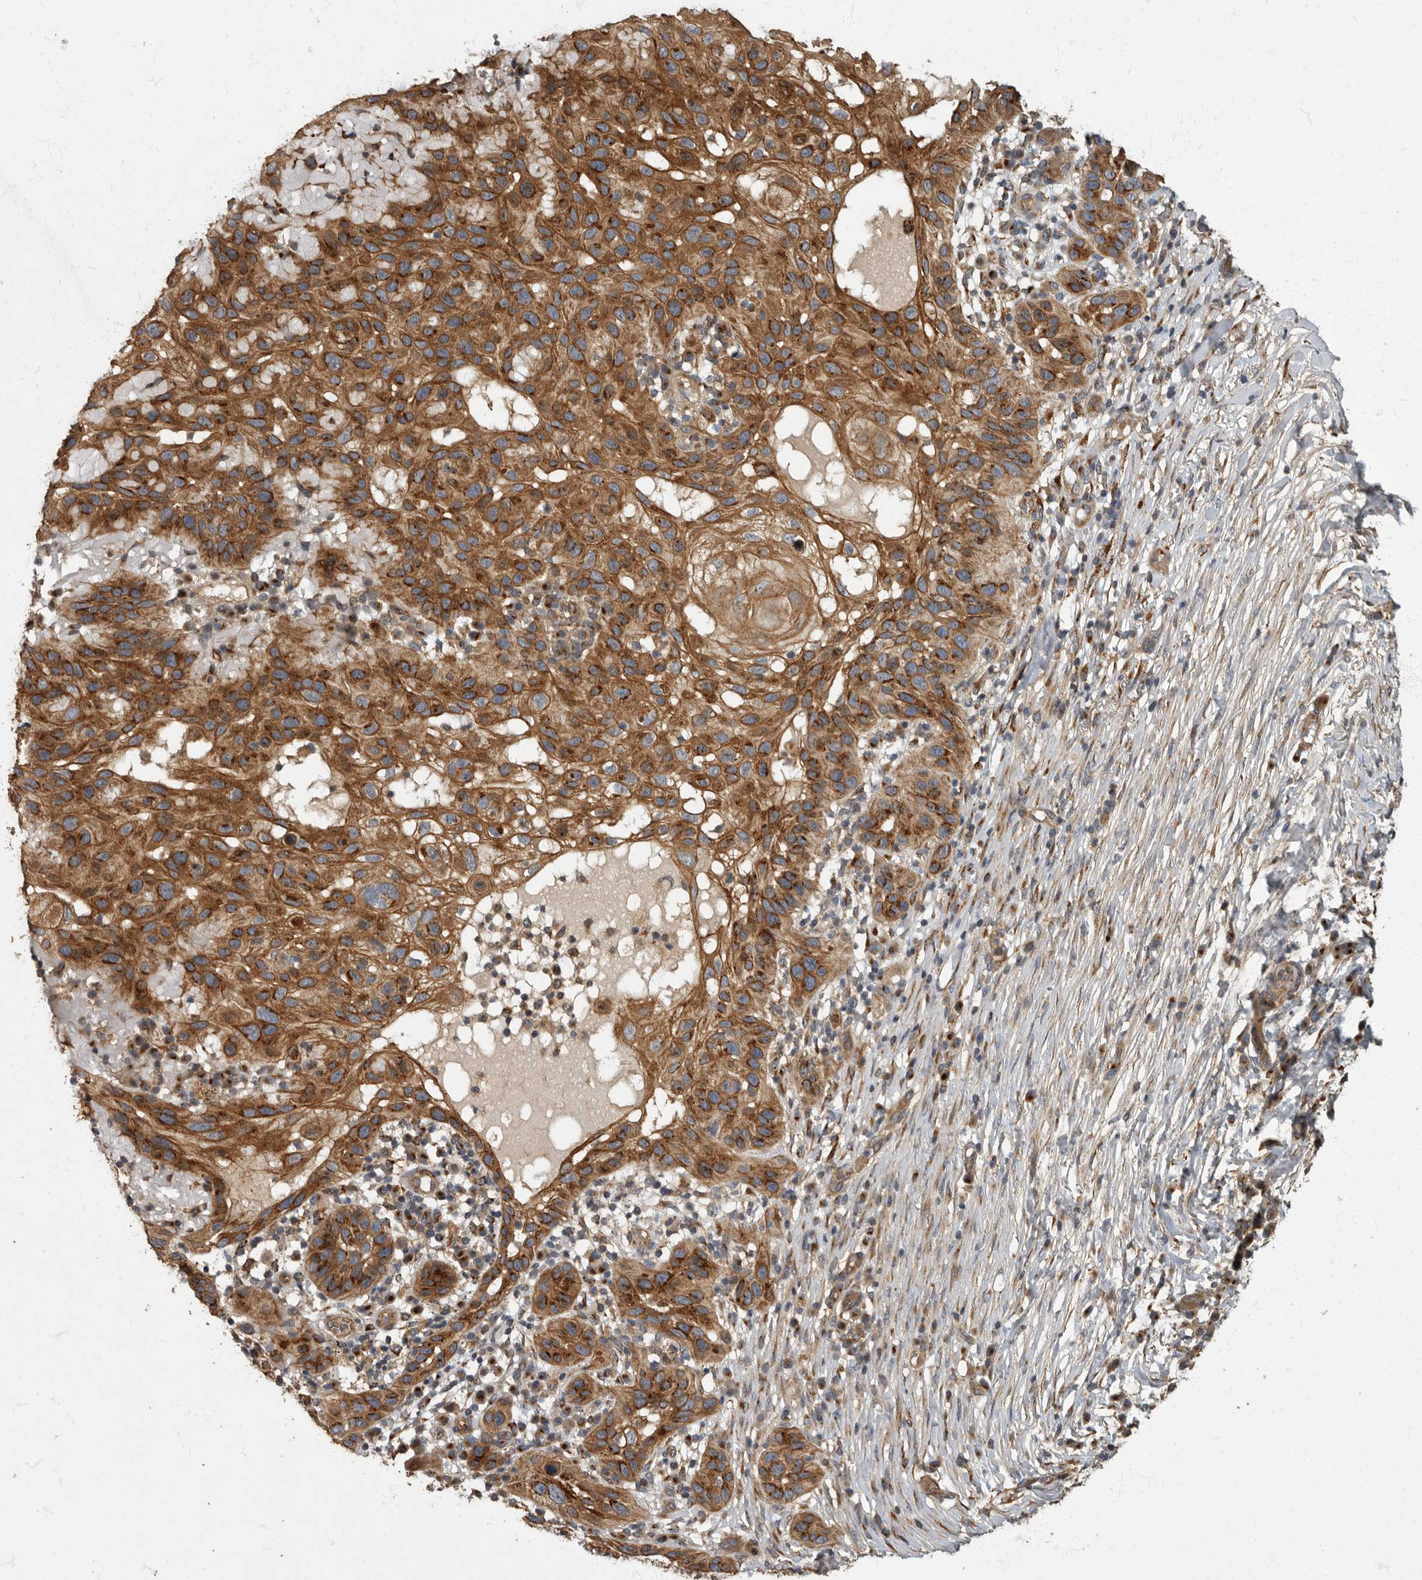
{"staining": {"intensity": "strong", "quantity": ">75%", "location": "cytoplasmic/membranous"}, "tissue": "skin cancer", "cell_type": "Tumor cells", "image_type": "cancer", "snomed": [{"axis": "morphology", "description": "Normal tissue, NOS"}, {"axis": "morphology", "description": "Squamous cell carcinoma, NOS"}, {"axis": "topography", "description": "Skin"}], "caption": "IHC photomicrograph of neoplastic tissue: squamous cell carcinoma (skin) stained using immunohistochemistry (IHC) displays high levels of strong protein expression localized specifically in the cytoplasmic/membranous of tumor cells, appearing as a cytoplasmic/membranous brown color.", "gene": "IQCK", "patient": {"sex": "female", "age": 96}}